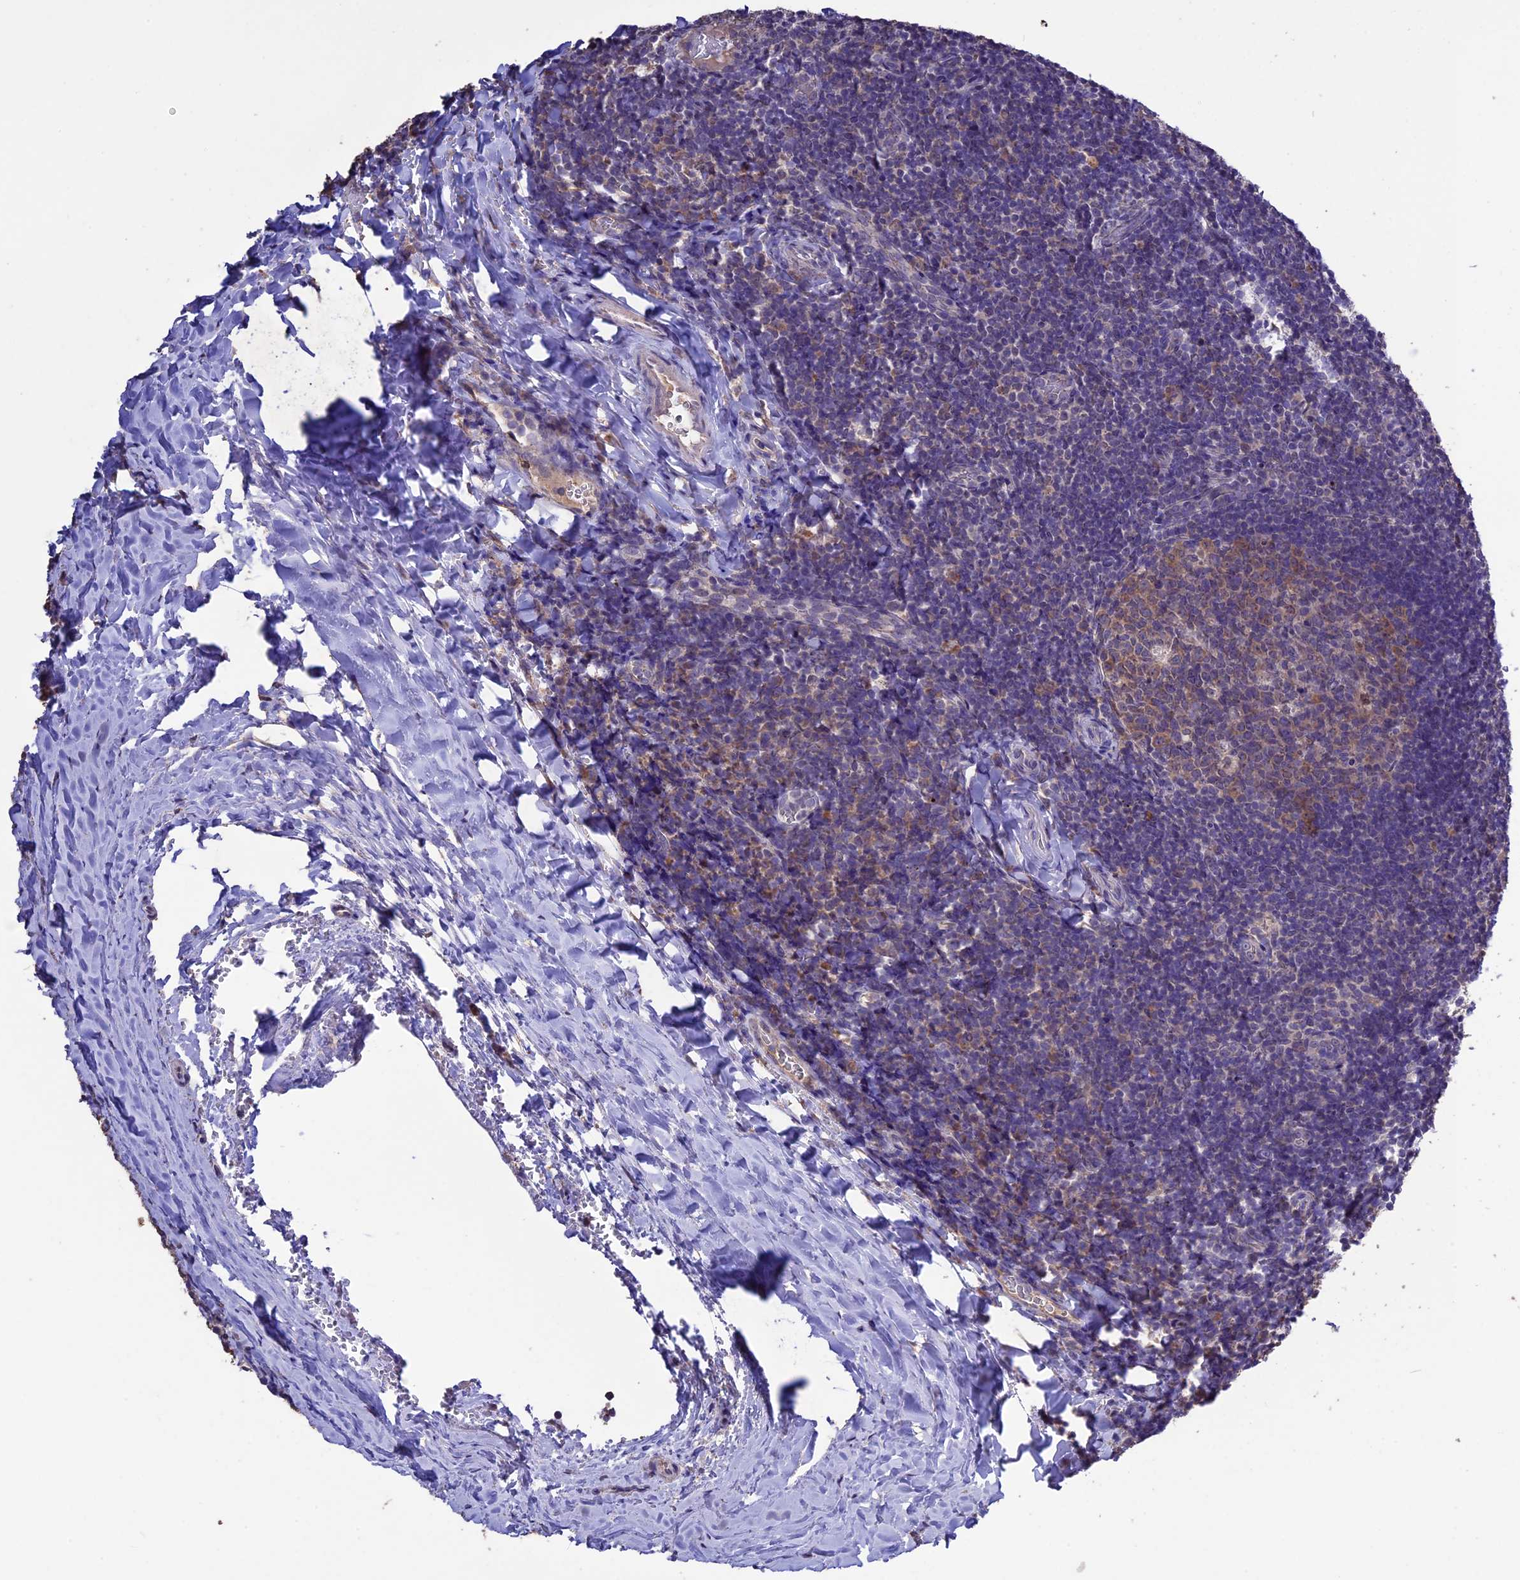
{"staining": {"intensity": "weak", "quantity": "25%-75%", "location": "cytoplasmic/membranous"}, "tissue": "tonsil", "cell_type": "Germinal center cells", "image_type": "normal", "snomed": [{"axis": "morphology", "description": "Normal tissue, NOS"}, {"axis": "topography", "description": "Tonsil"}], "caption": "This photomicrograph shows unremarkable tonsil stained with IHC to label a protein in brown. The cytoplasmic/membranous of germinal center cells show weak positivity for the protein. Nuclei are counter-stained blue.", "gene": "DIS3L", "patient": {"sex": "male", "age": 17}}